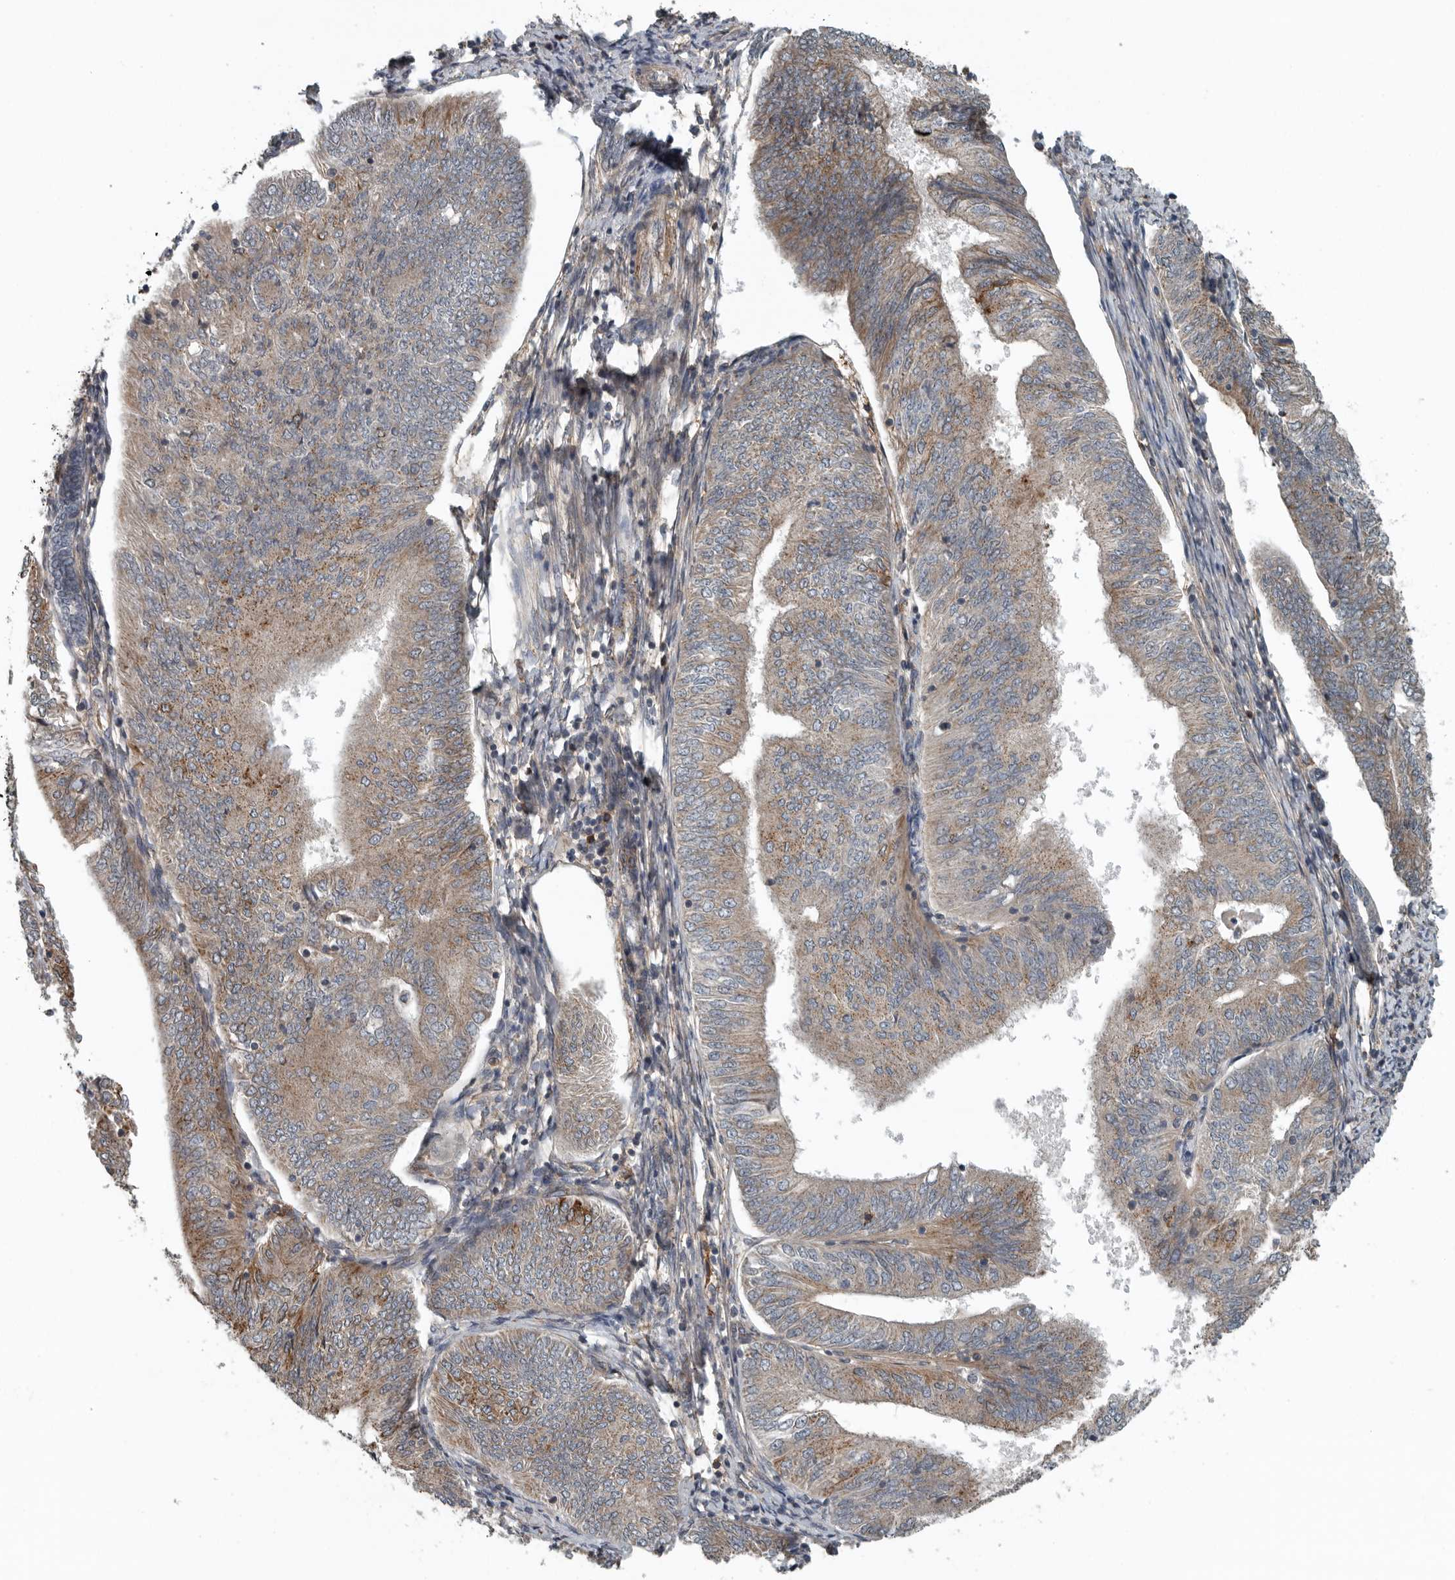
{"staining": {"intensity": "moderate", "quantity": "25%-75%", "location": "cytoplasmic/membranous"}, "tissue": "endometrial cancer", "cell_type": "Tumor cells", "image_type": "cancer", "snomed": [{"axis": "morphology", "description": "Adenocarcinoma, NOS"}, {"axis": "topography", "description": "Endometrium"}], "caption": "A brown stain labels moderate cytoplasmic/membranous expression of a protein in human endometrial adenocarcinoma tumor cells.", "gene": "AMFR", "patient": {"sex": "female", "age": 58}}